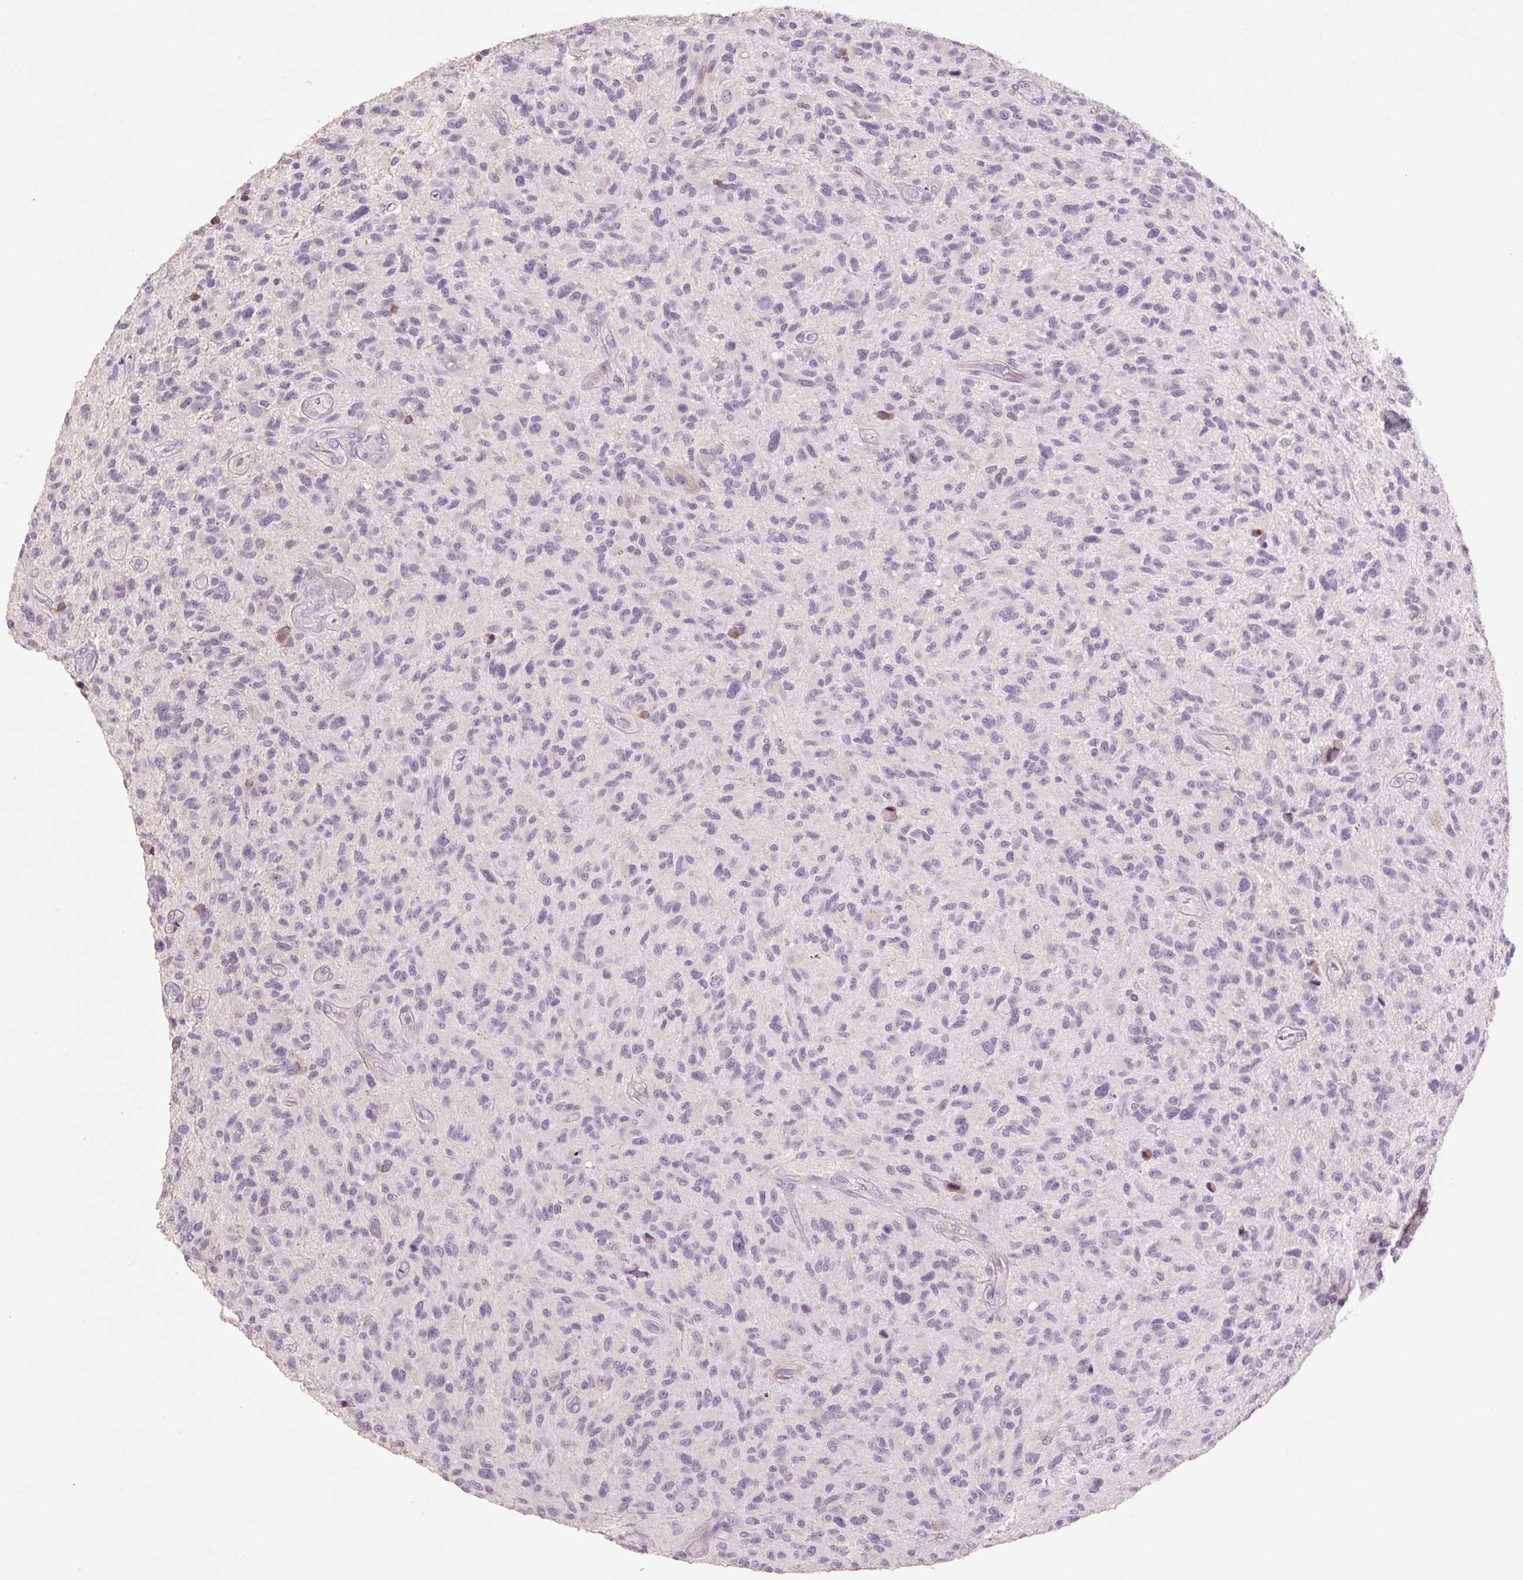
{"staining": {"intensity": "negative", "quantity": "none", "location": "none"}, "tissue": "glioma", "cell_type": "Tumor cells", "image_type": "cancer", "snomed": [{"axis": "morphology", "description": "Glioma, malignant, High grade"}, {"axis": "topography", "description": "Brain"}], "caption": "Immunohistochemistry of malignant glioma (high-grade) reveals no positivity in tumor cells.", "gene": "HAX1", "patient": {"sex": "male", "age": 47}}